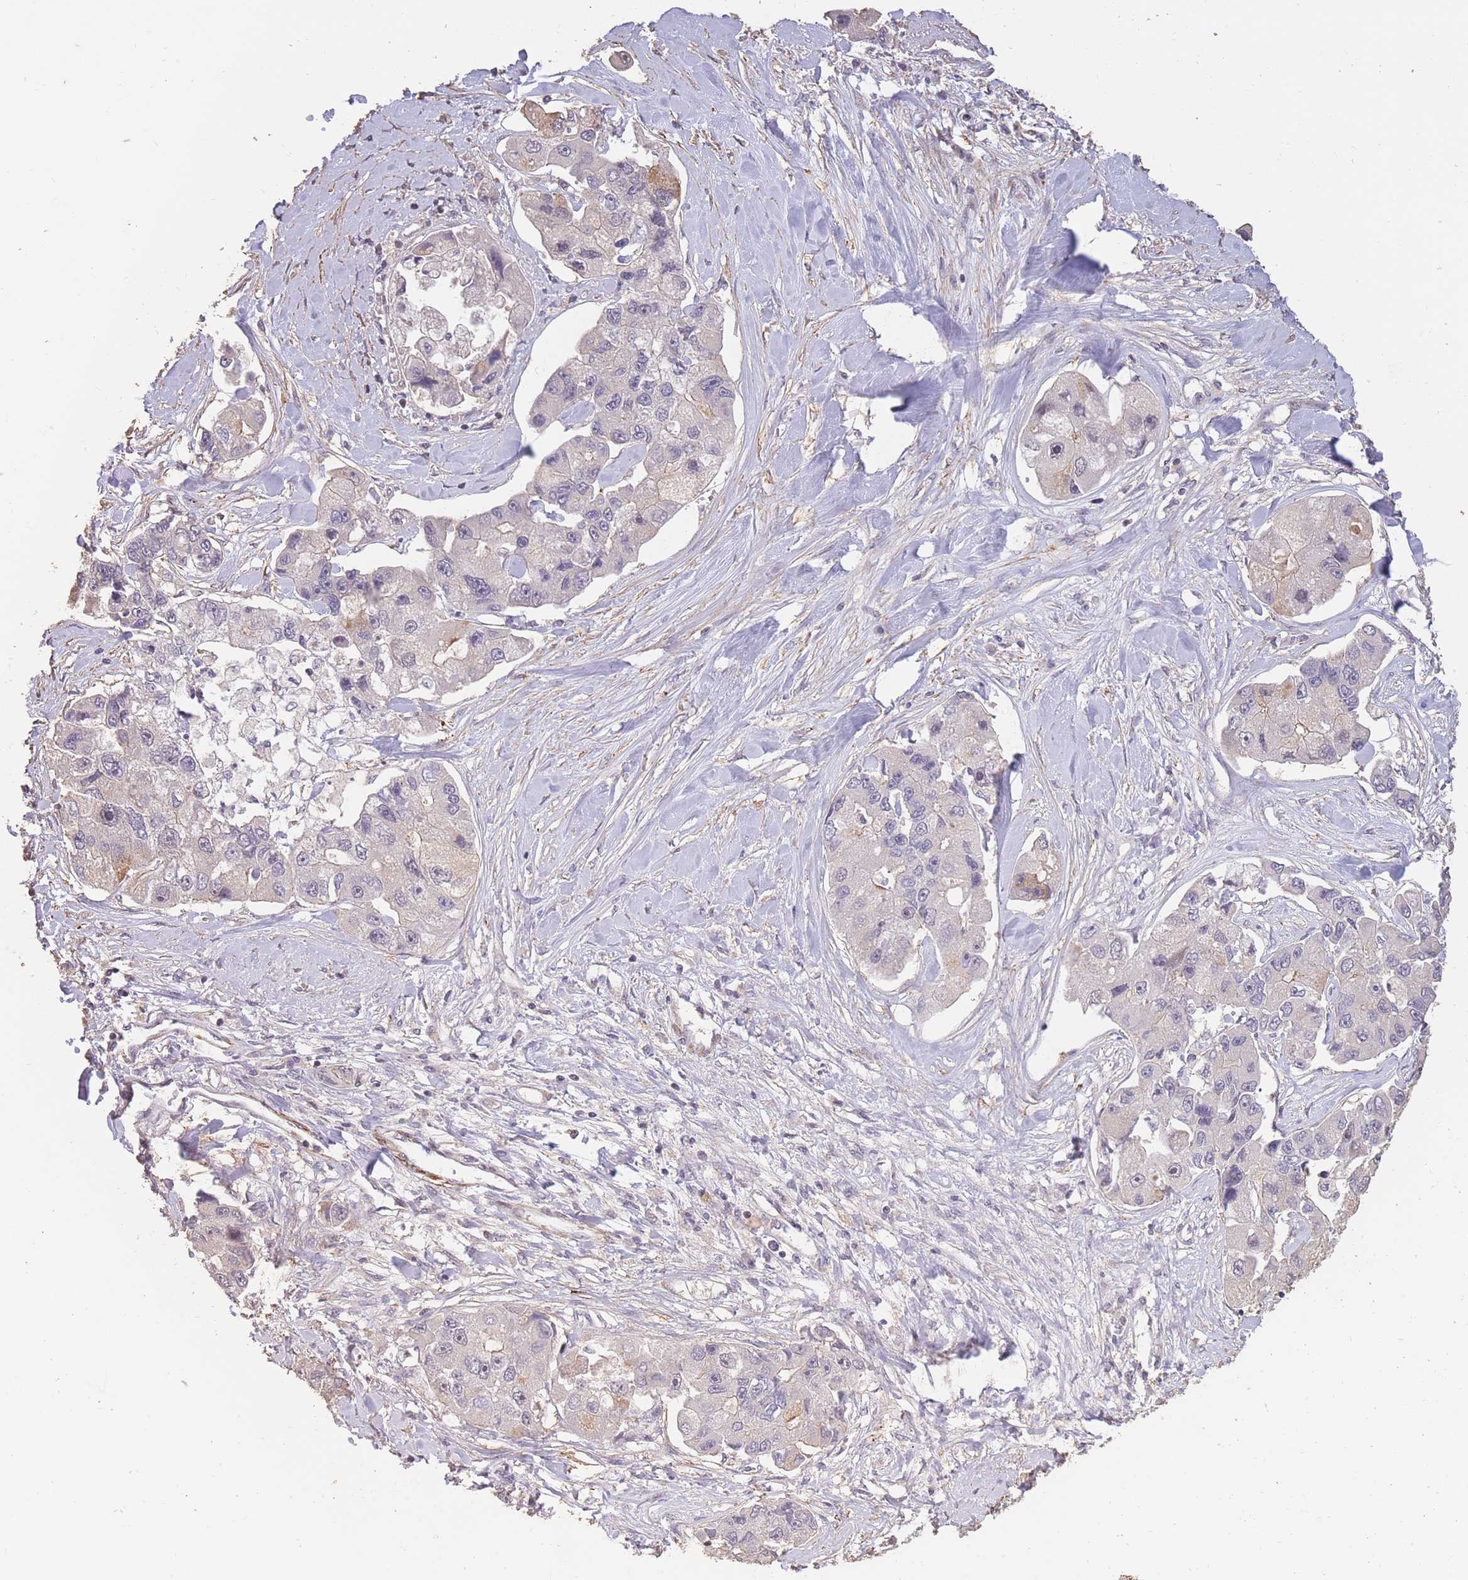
{"staining": {"intensity": "negative", "quantity": "none", "location": "none"}, "tissue": "lung cancer", "cell_type": "Tumor cells", "image_type": "cancer", "snomed": [{"axis": "morphology", "description": "Adenocarcinoma, NOS"}, {"axis": "topography", "description": "Lung"}], "caption": "Tumor cells show no significant protein positivity in lung cancer.", "gene": "NLRC4", "patient": {"sex": "female", "age": 54}}